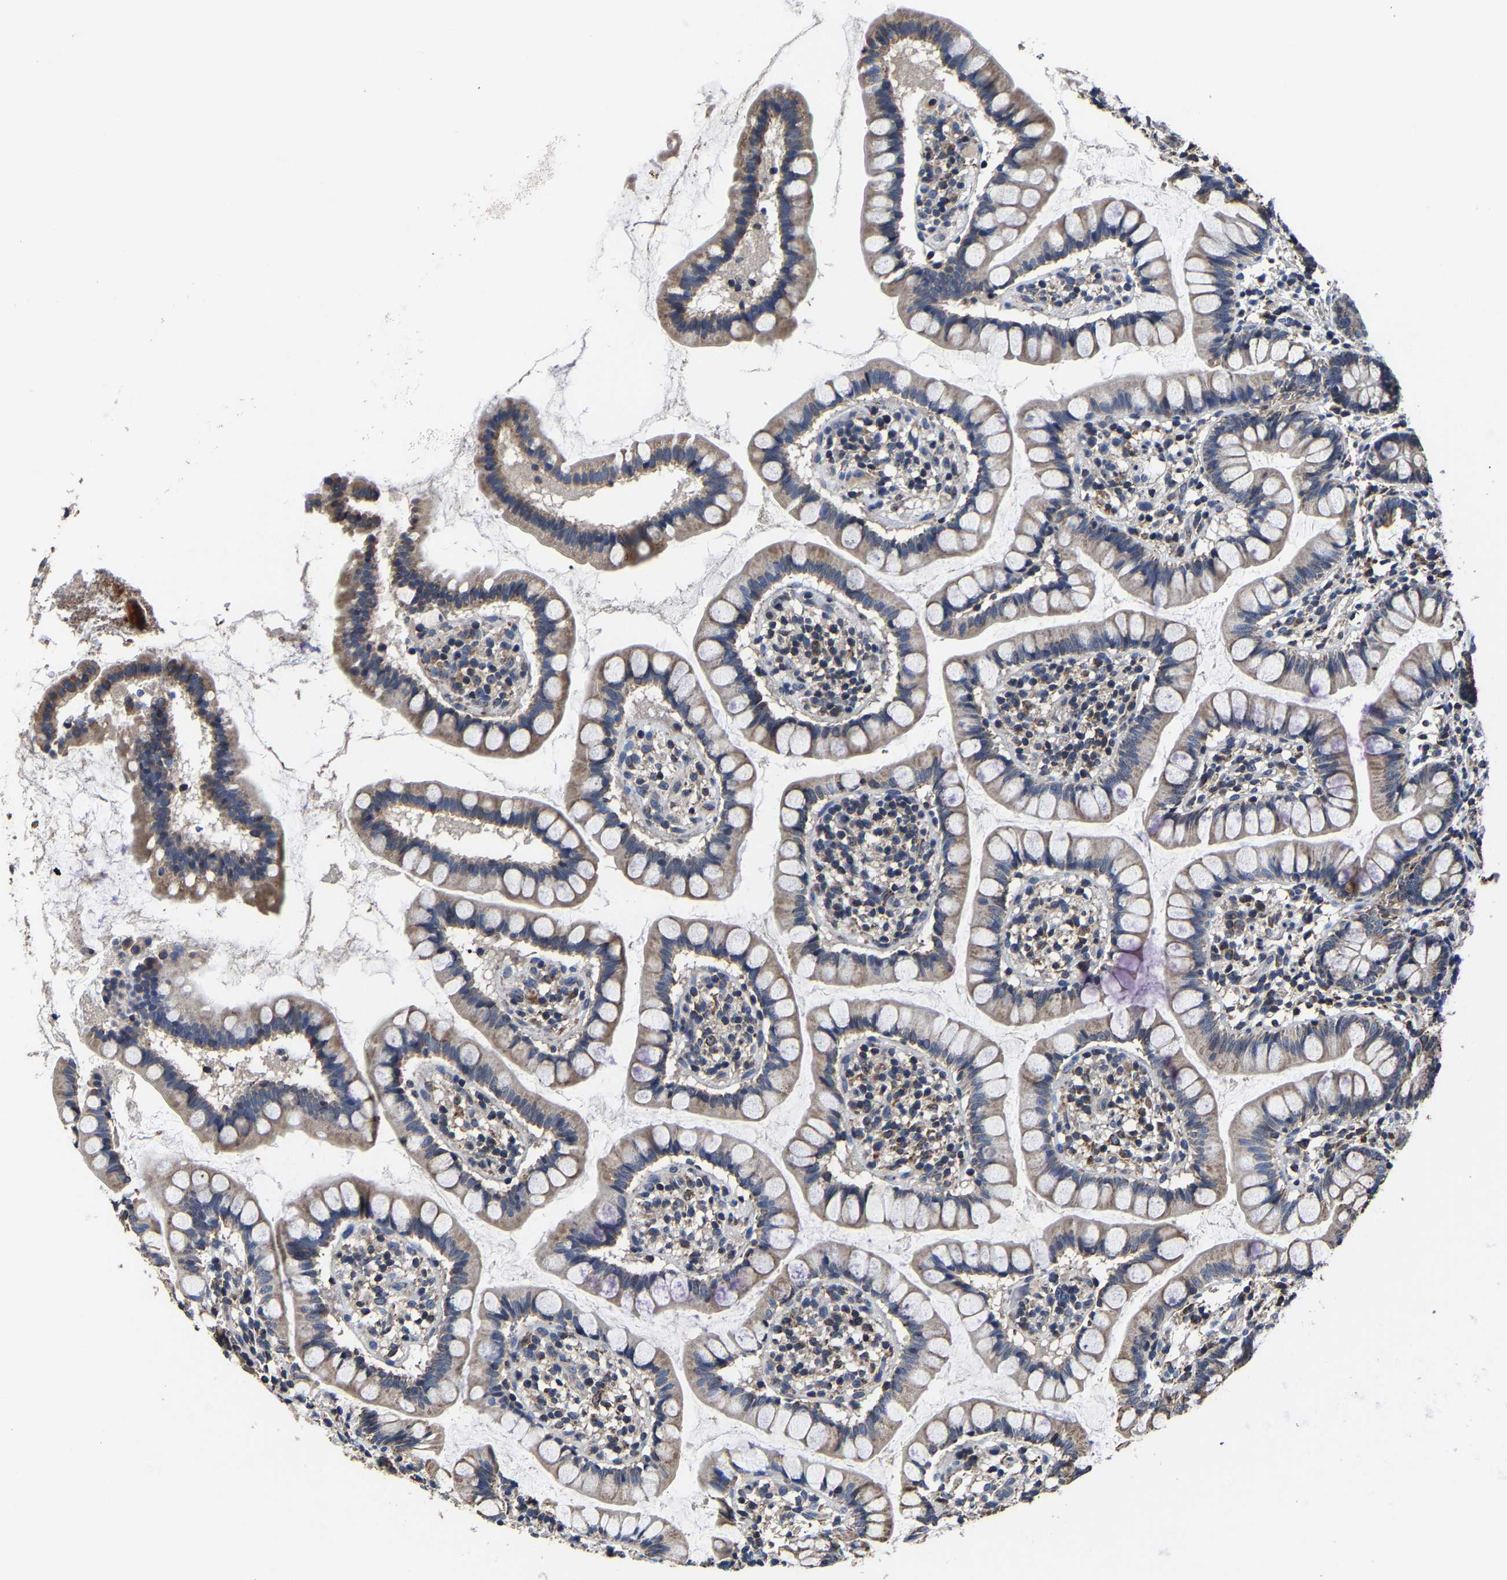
{"staining": {"intensity": "moderate", "quantity": "25%-75%", "location": "cytoplasmic/membranous"}, "tissue": "small intestine", "cell_type": "Glandular cells", "image_type": "normal", "snomed": [{"axis": "morphology", "description": "Normal tissue, NOS"}, {"axis": "topography", "description": "Small intestine"}], "caption": "DAB immunohistochemical staining of normal human small intestine reveals moderate cytoplasmic/membranous protein expression in about 25%-75% of glandular cells. (Stains: DAB (3,3'-diaminobenzidine) in brown, nuclei in blue, Microscopy: brightfield microscopy at high magnification).", "gene": "ZCCHC7", "patient": {"sex": "female", "age": 84}}